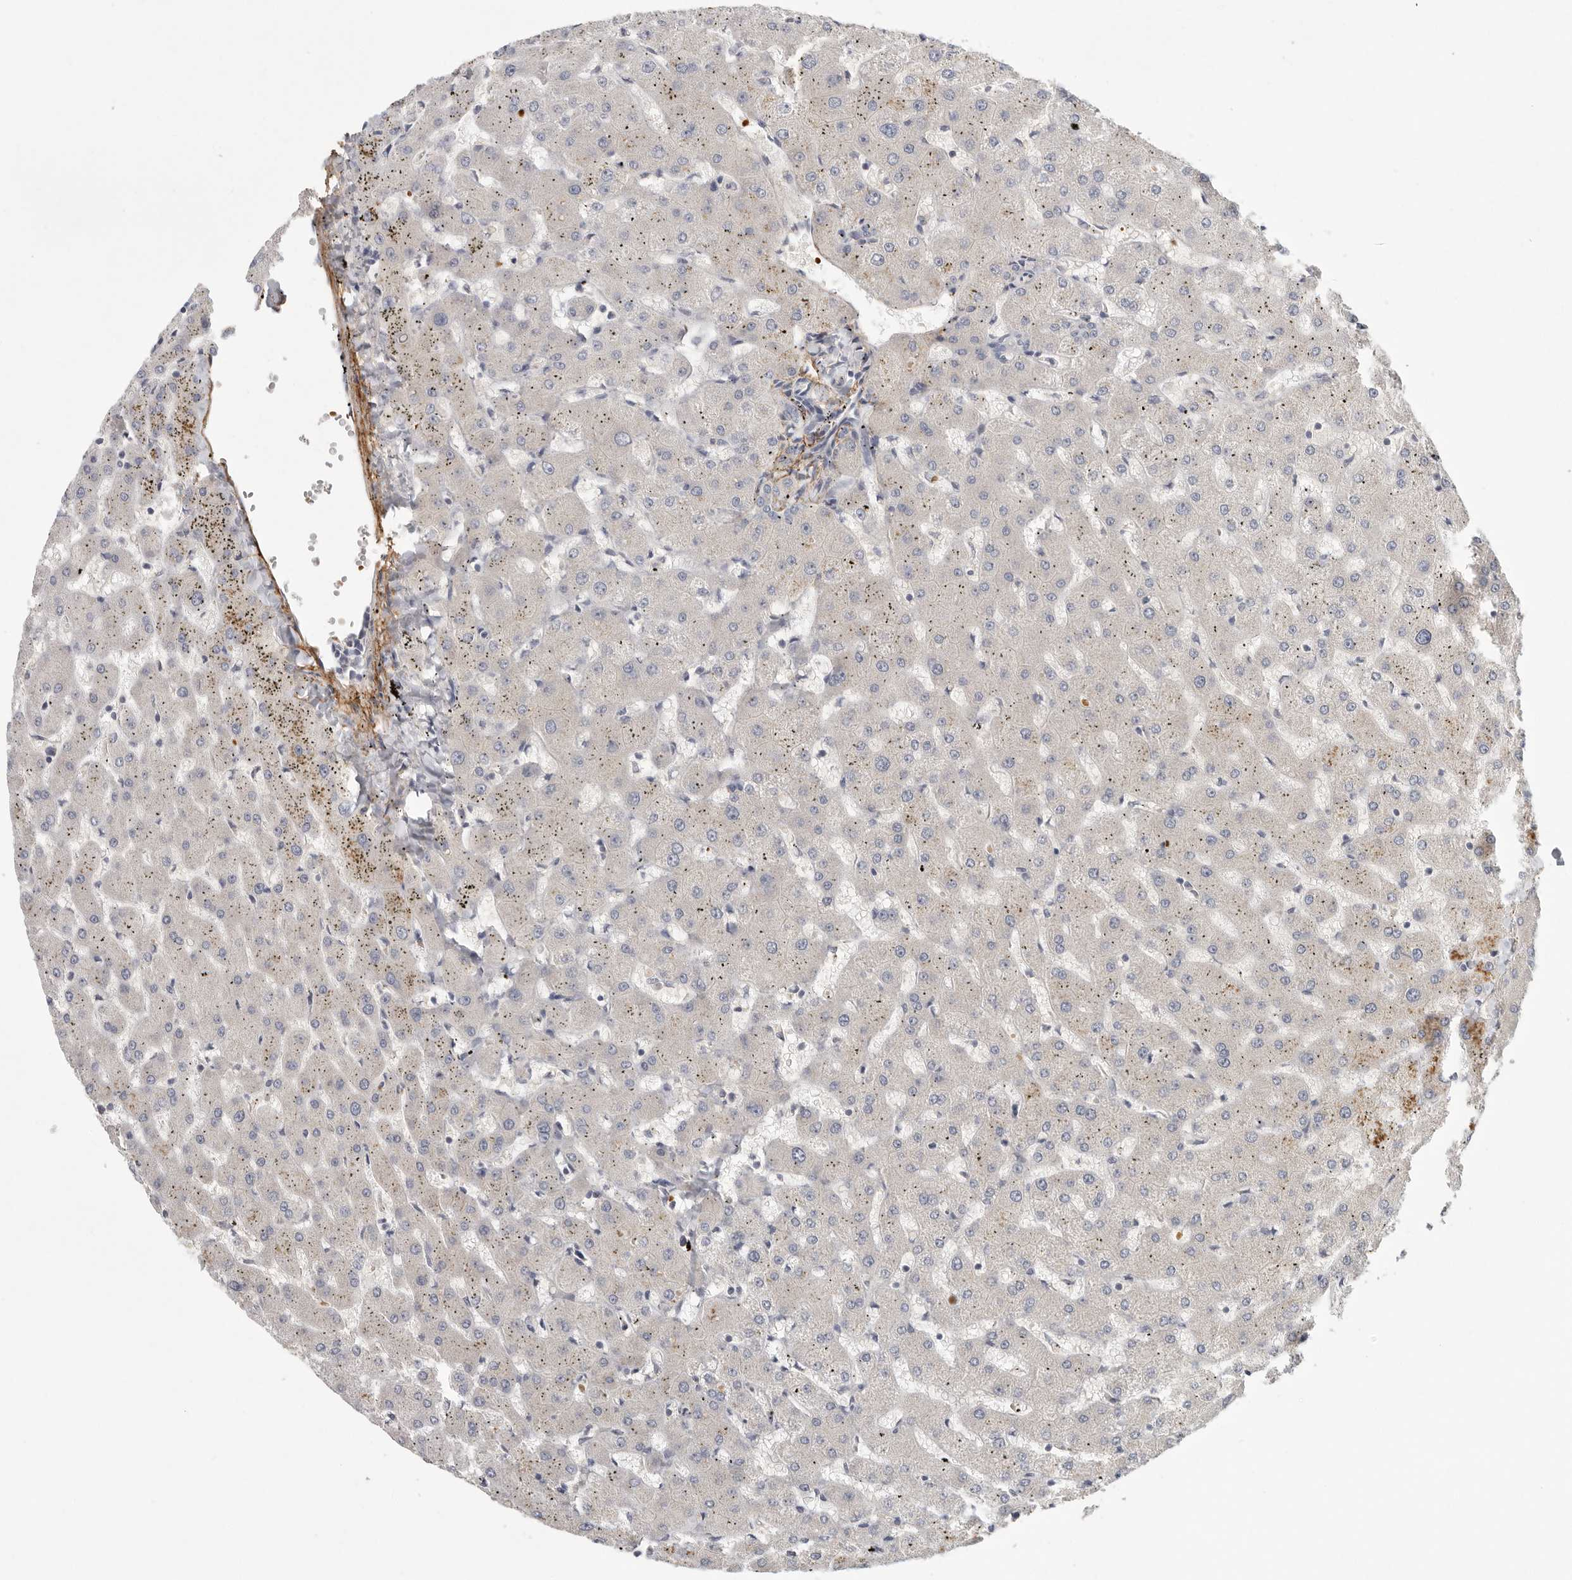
{"staining": {"intensity": "negative", "quantity": "none", "location": "none"}, "tissue": "liver", "cell_type": "Cholangiocytes", "image_type": "normal", "snomed": [{"axis": "morphology", "description": "Normal tissue, NOS"}, {"axis": "topography", "description": "Liver"}], "caption": "This is an immunohistochemistry (IHC) micrograph of normal human liver. There is no staining in cholangiocytes.", "gene": "CFAP298", "patient": {"sex": "female", "age": 63}}